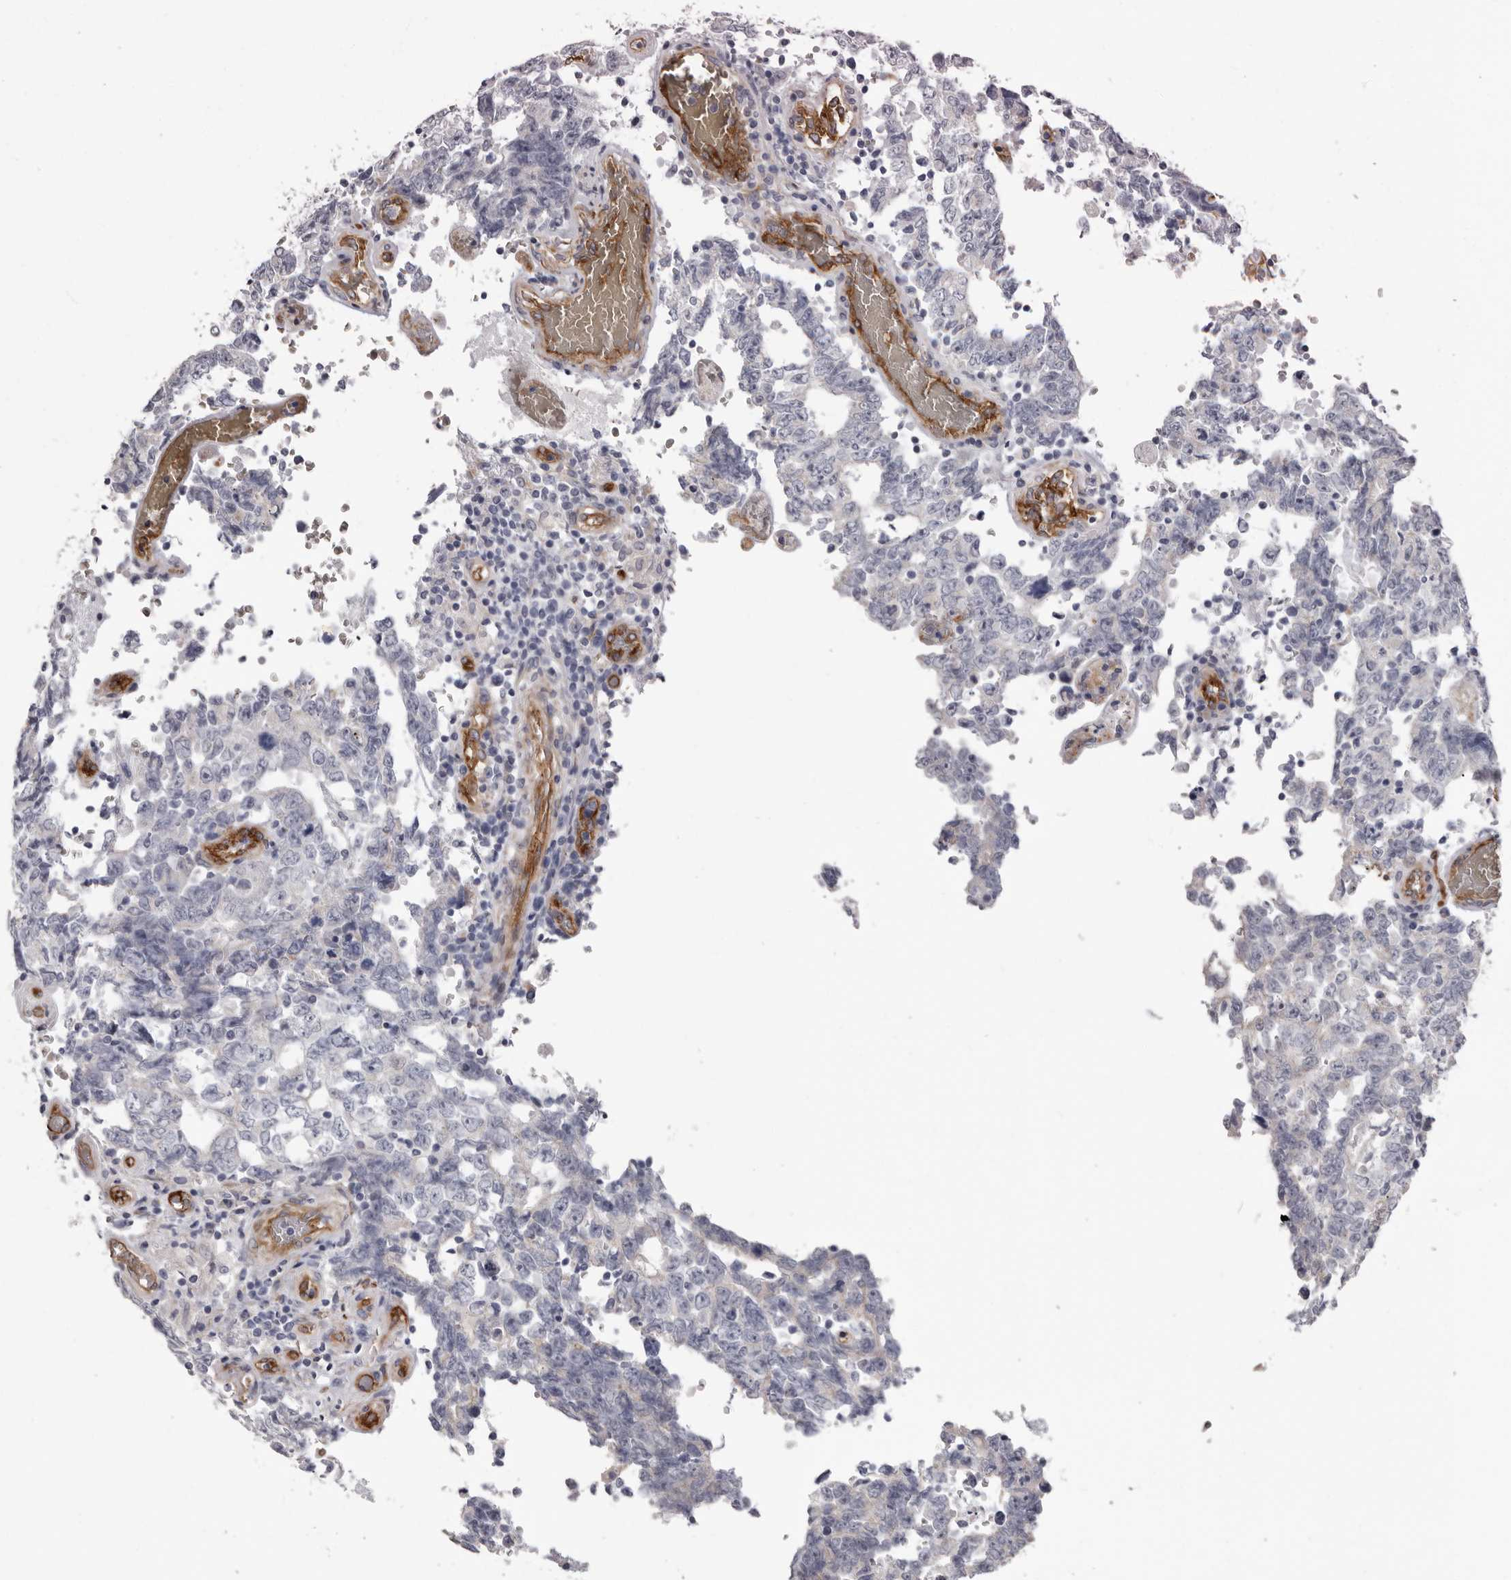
{"staining": {"intensity": "negative", "quantity": "none", "location": "none"}, "tissue": "testis cancer", "cell_type": "Tumor cells", "image_type": "cancer", "snomed": [{"axis": "morphology", "description": "Carcinoma, Embryonal, NOS"}, {"axis": "topography", "description": "Testis"}], "caption": "This is an immunohistochemistry micrograph of testis cancer (embryonal carcinoma). There is no expression in tumor cells.", "gene": "ADGRL4", "patient": {"sex": "male", "age": 26}}